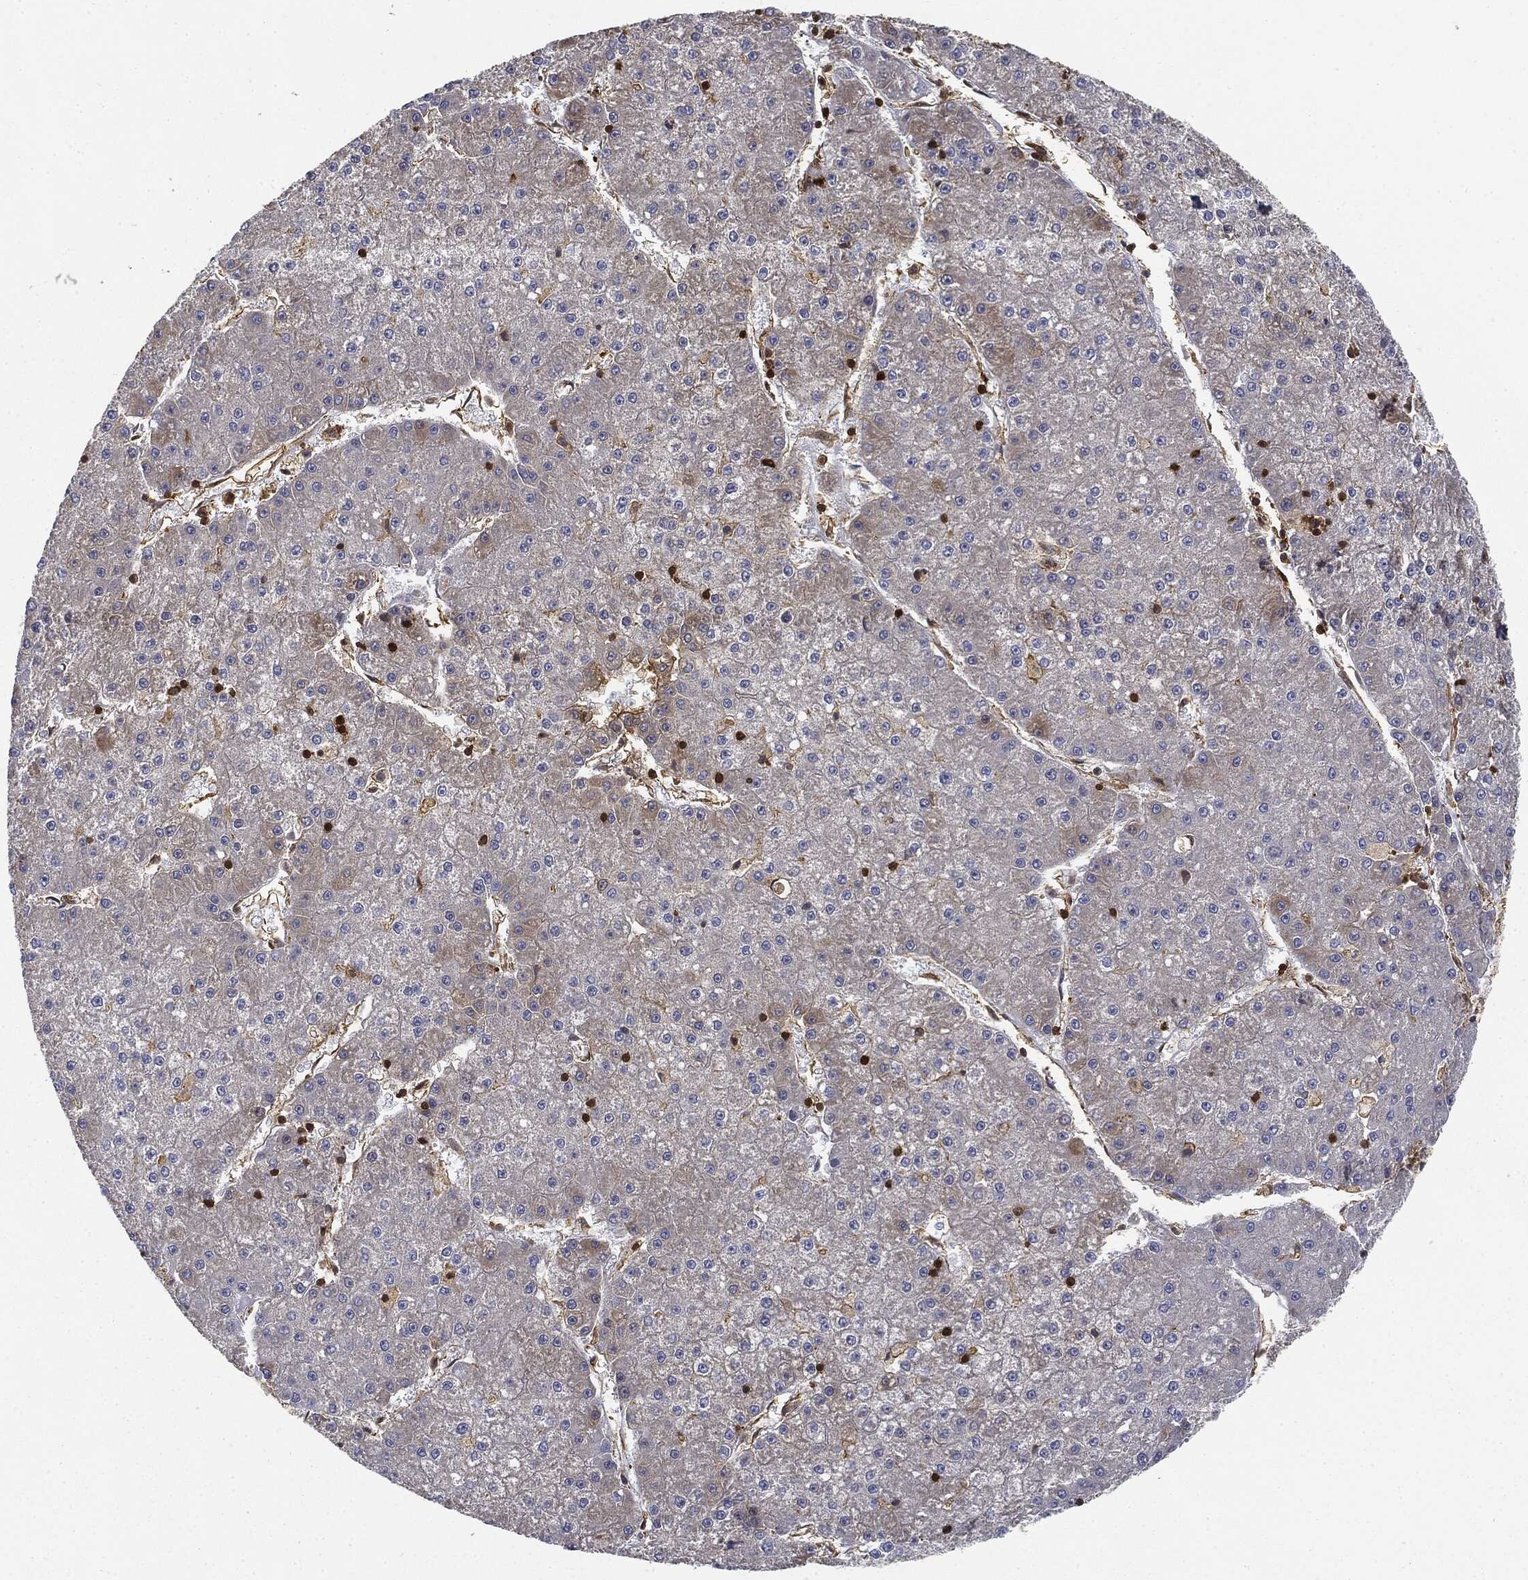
{"staining": {"intensity": "weak", "quantity": "<25%", "location": "cytoplasmic/membranous"}, "tissue": "liver cancer", "cell_type": "Tumor cells", "image_type": "cancer", "snomed": [{"axis": "morphology", "description": "Carcinoma, Hepatocellular, NOS"}, {"axis": "topography", "description": "Liver"}], "caption": "The immunohistochemistry (IHC) image has no significant expression in tumor cells of liver cancer (hepatocellular carcinoma) tissue.", "gene": "WDR1", "patient": {"sex": "male", "age": 73}}